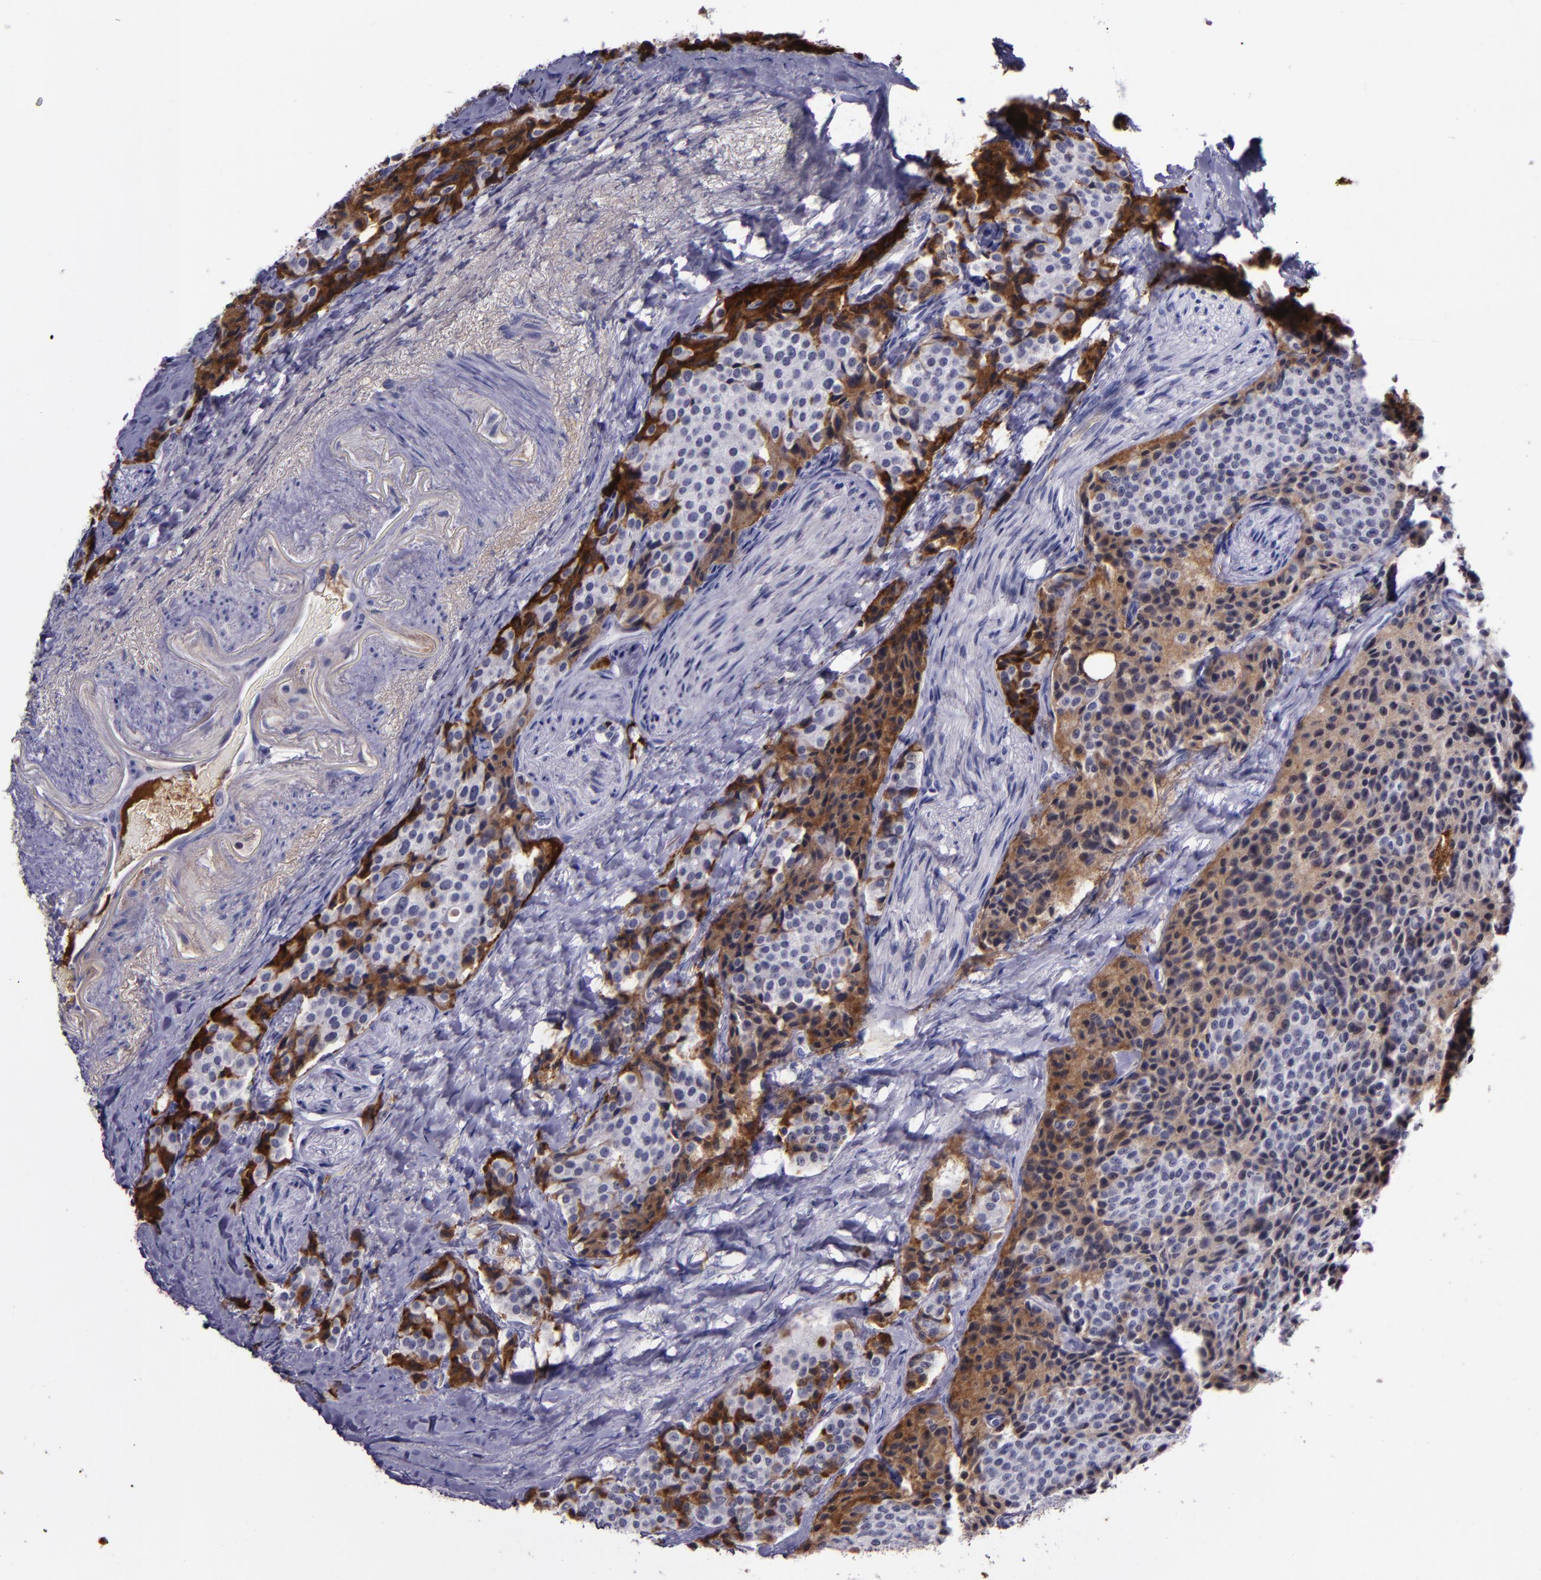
{"staining": {"intensity": "moderate", "quantity": "<25%", "location": "cytoplasmic/membranous"}, "tissue": "carcinoid", "cell_type": "Tumor cells", "image_type": "cancer", "snomed": [{"axis": "morphology", "description": "Carcinoid, malignant, NOS"}, {"axis": "topography", "description": "Colon"}], "caption": "The immunohistochemical stain highlights moderate cytoplasmic/membranous expression in tumor cells of malignant carcinoid tissue.", "gene": "APOH", "patient": {"sex": "female", "age": 61}}